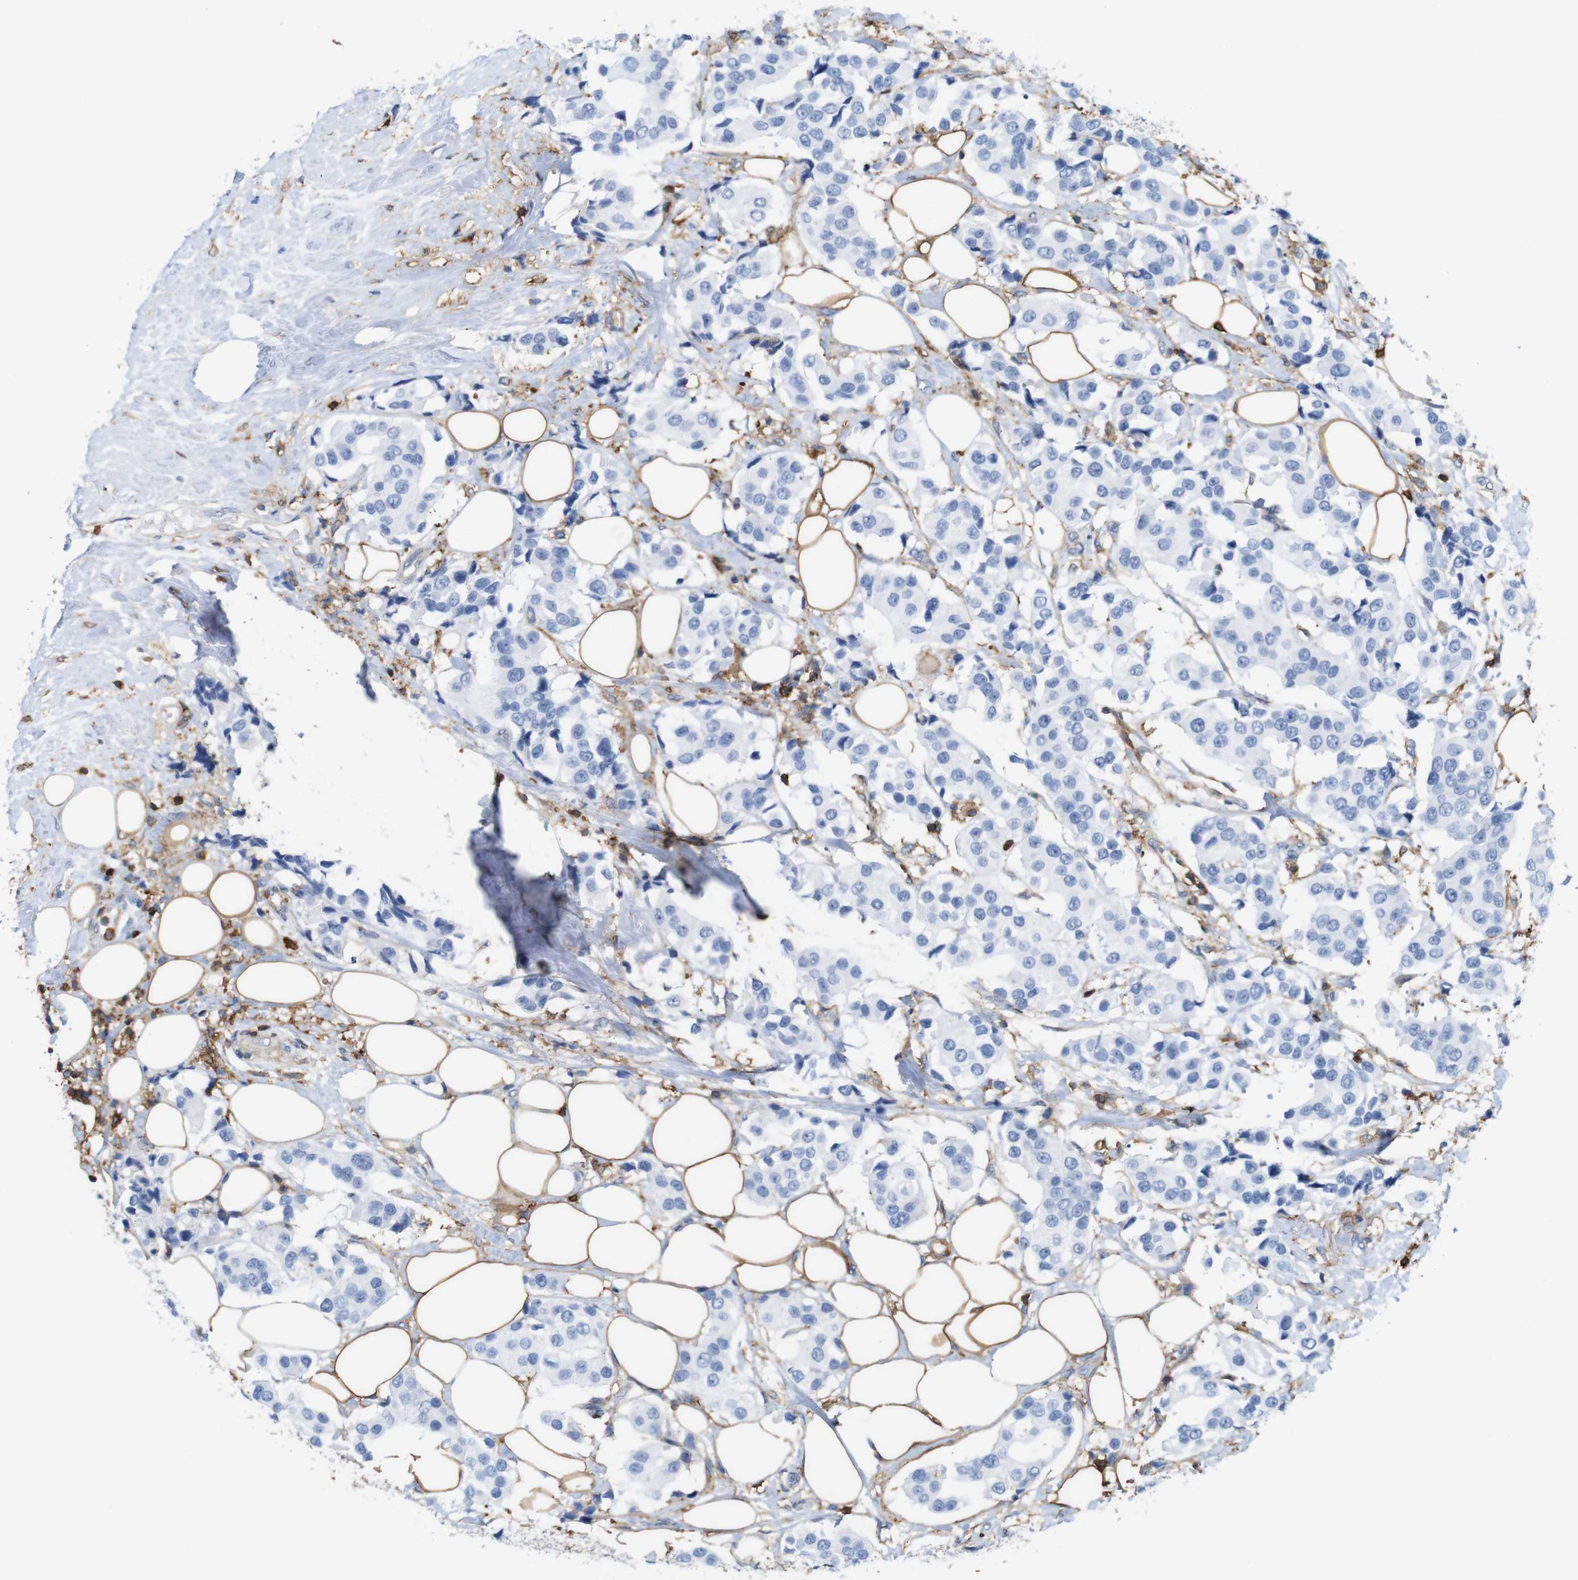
{"staining": {"intensity": "negative", "quantity": "none", "location": "none"}, "tissue": "breast cancer", "cell_type": "Tumor cells", "image_type": "cancer", "snomed": [{"axis": "morphology", "description": "Normal tissue, NOS"}, {"axis": "morphology", "description": "Duct carcinoma"}, {"axis": "topography", "description": "Breast"}], "caption": "A micrograph of human breast cancer (invasive ductal carcinoma) is negative for staining in tumor cells.", "gene": "ANXA1", "patient": {"sex": "female", "age": 39}}